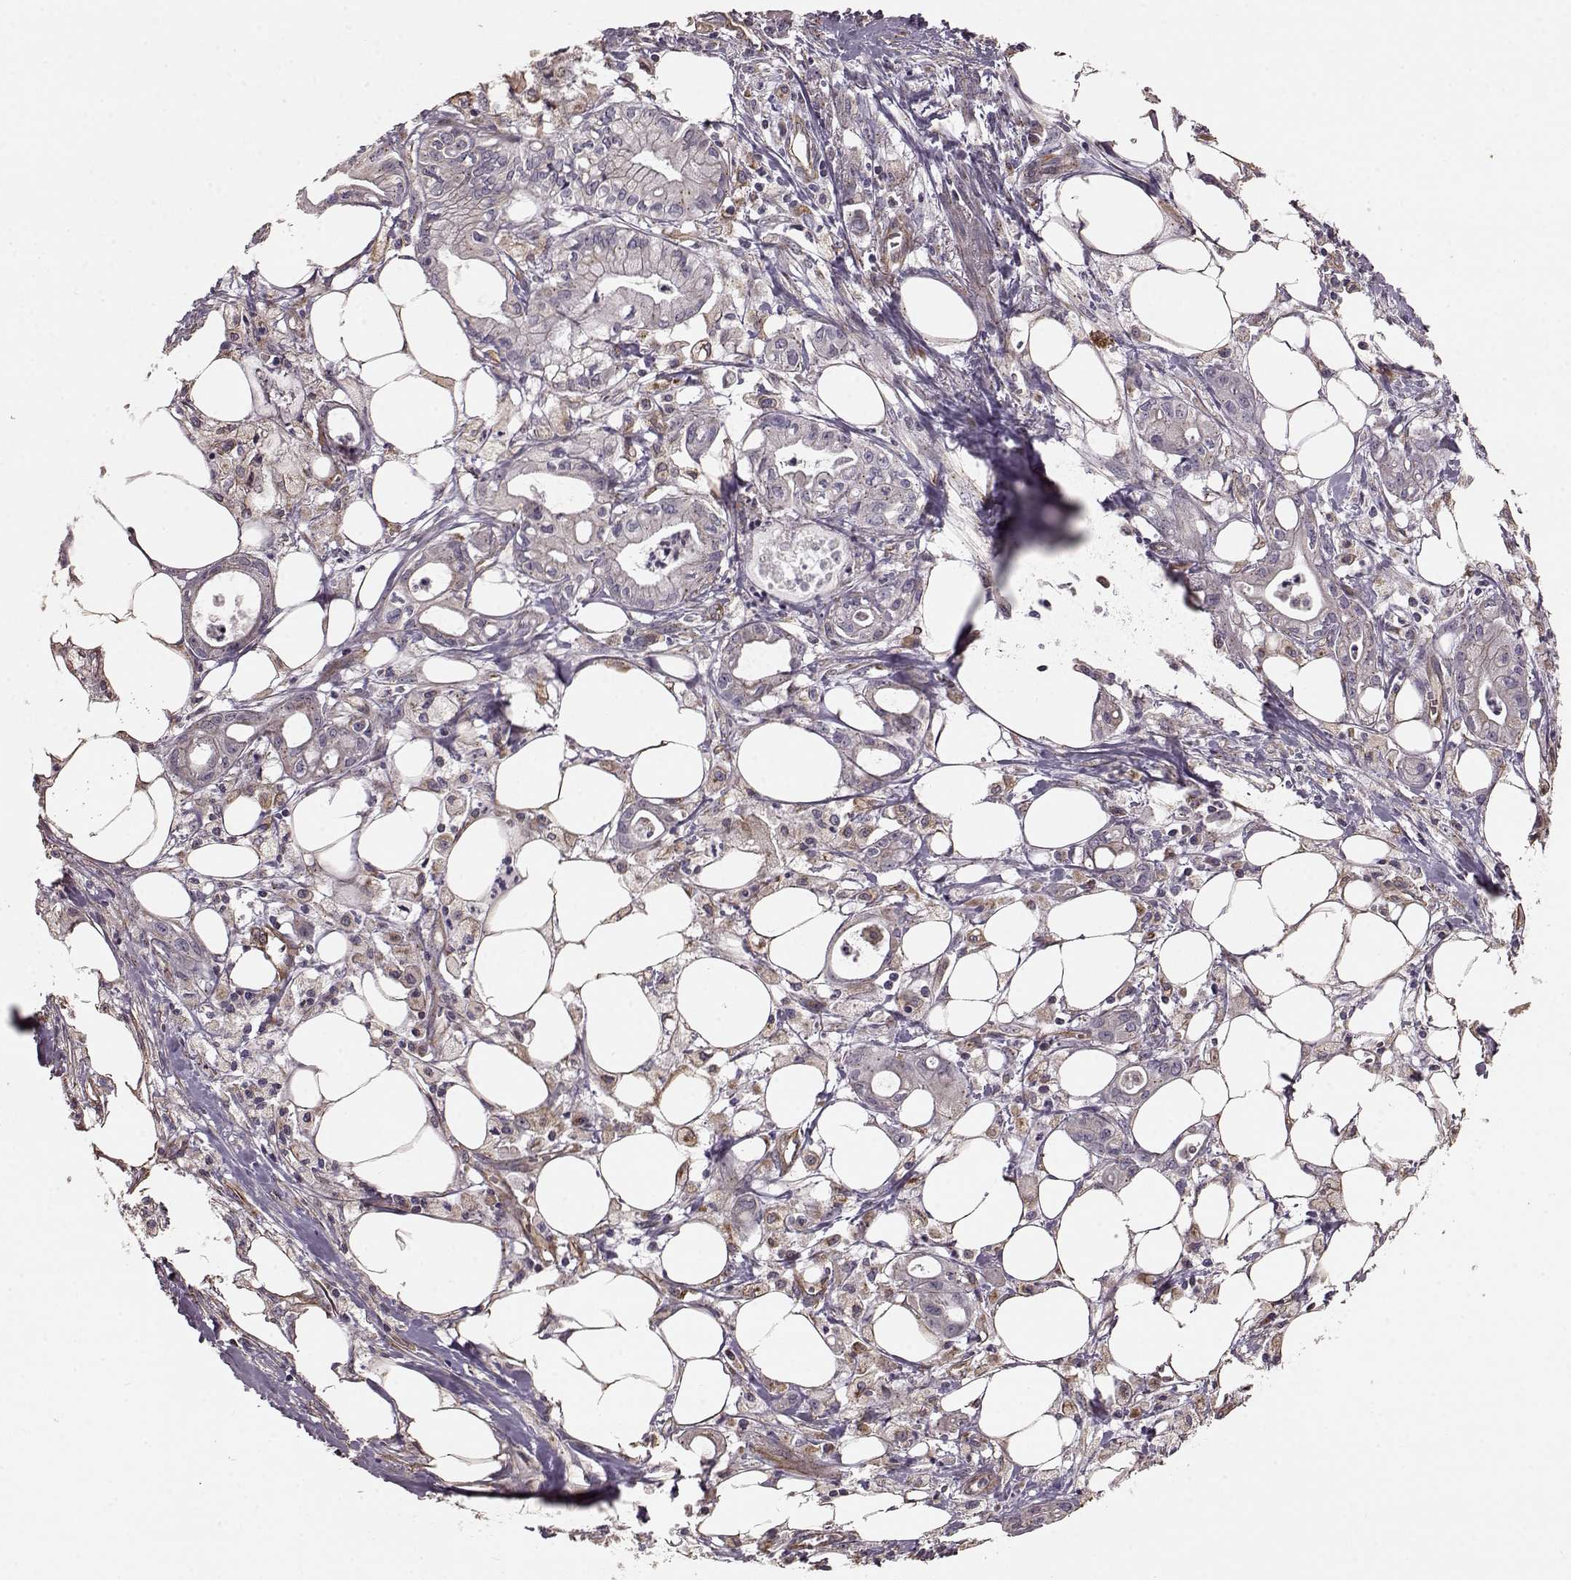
{"staining": {"intensity": "negative", "quantity": "none", "location": "none"}, "tissue": "pancreatic cancer", "cell_type": "Tumor cells", "image_type": "cancer", "snomed": [{"axis": "morphology", "description": "Adenocarcinoma, NOS"}, {"axis": "topography", "description": "Pancreas"}], "caption": "This is an immunohistochemistry (IHC) photomicrograph of pancreatic adenocarcinoma. There is no positivity in tumor cells.", "gene": "NTF3", "patient": {"sex": "male", "age": 71}}